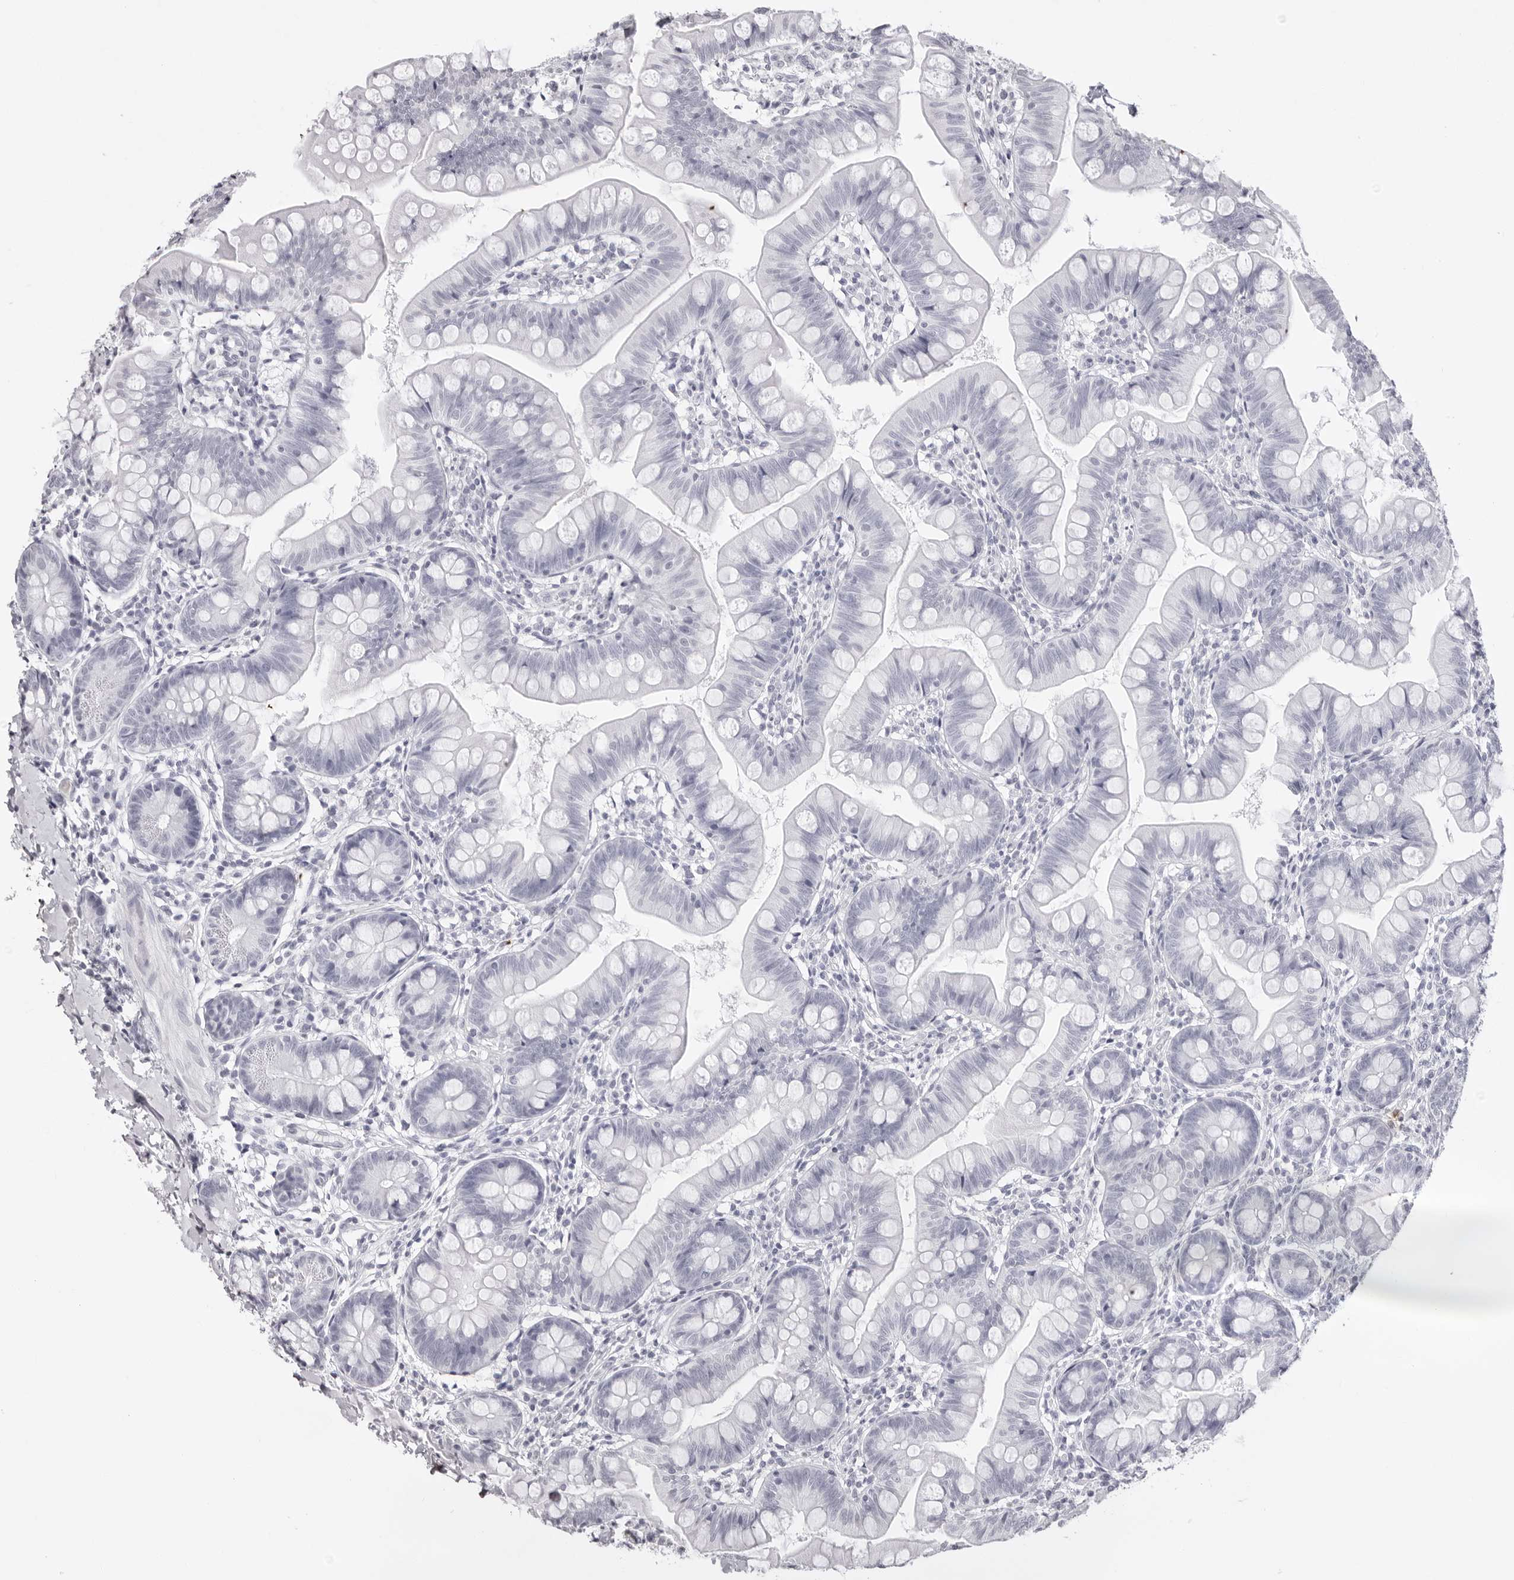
{"staining": {"intensity": "negative", "quantity": "none", "location": "none"}, "tissue": "small intestine", "cell_type": "Glandular cells", "image_type": "normal", "snomed": [{"axis": "morphology", "description": "Normal tissue, NOS"}, {"axis": "topography", "description": "Small intestine"}], "caption": "Human small intestine stained for a protein using immunohistochemistry displays no staining in glandular cells.", "gene": "CST5", "patient": {"sex": "male", "age": 7}}